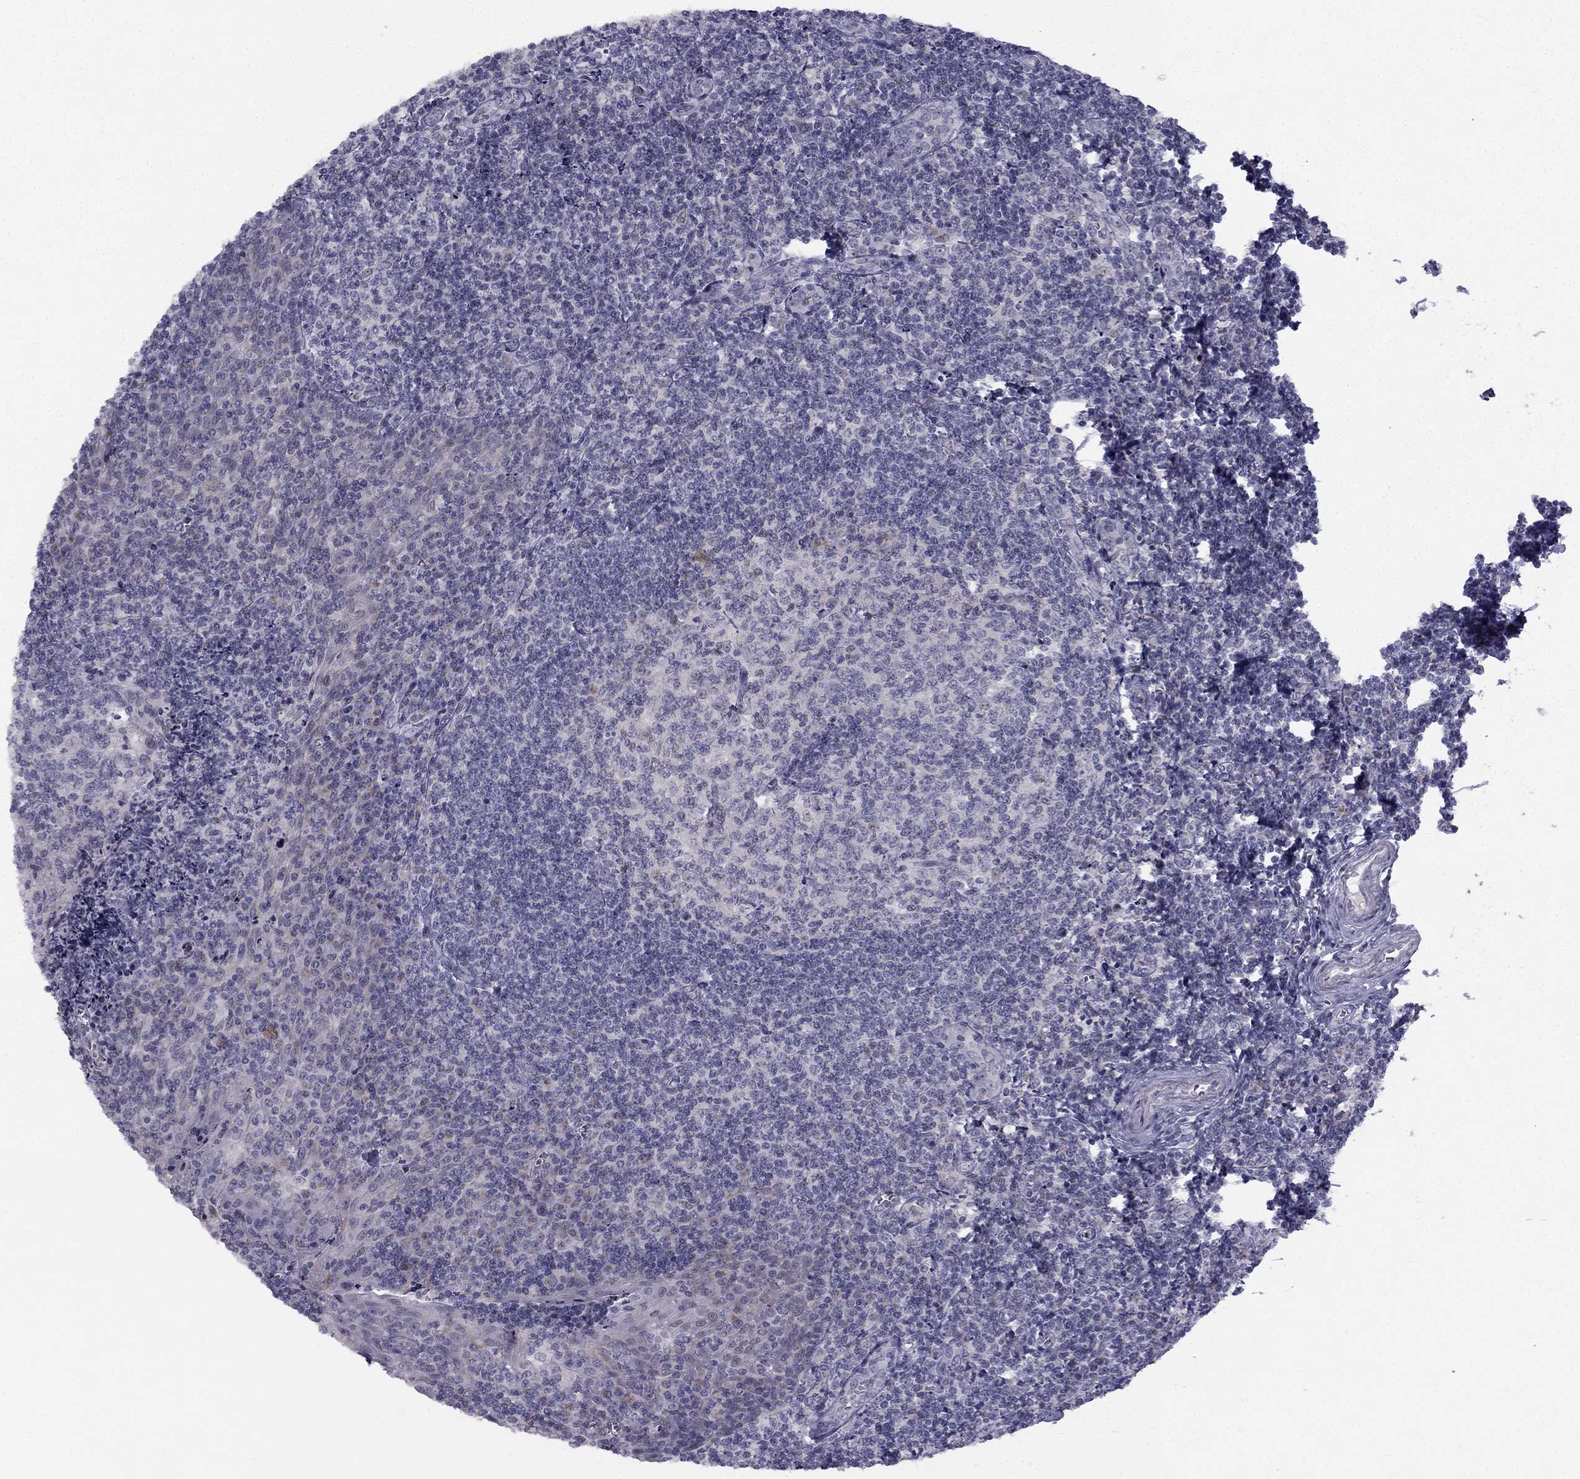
{"staining": {"intensity": "negative", "quantity": "none", "location": "none"}, "tissue": "tonsil", "cell_type": "Germinal center cells", "image_type": "normal", "snomed": [{"axis": "morphology", "description": "Normal tissue, NOS"}, {"axis": "morphology", "description": "Inflammation, NOS"}, {"axis": "topography", "description": "Tonsil"}], "caption": "Germinal center cells show no significant expression in unremarkable tonsil. (Stains: DAB (3,3'-diaminobenzidine) IHC with hematoxylin counter stain, Microscopy: brightfield microscopy at high magnification).", "gene": "TRPS1", "patient": {"sex": "female", "age": 31}}